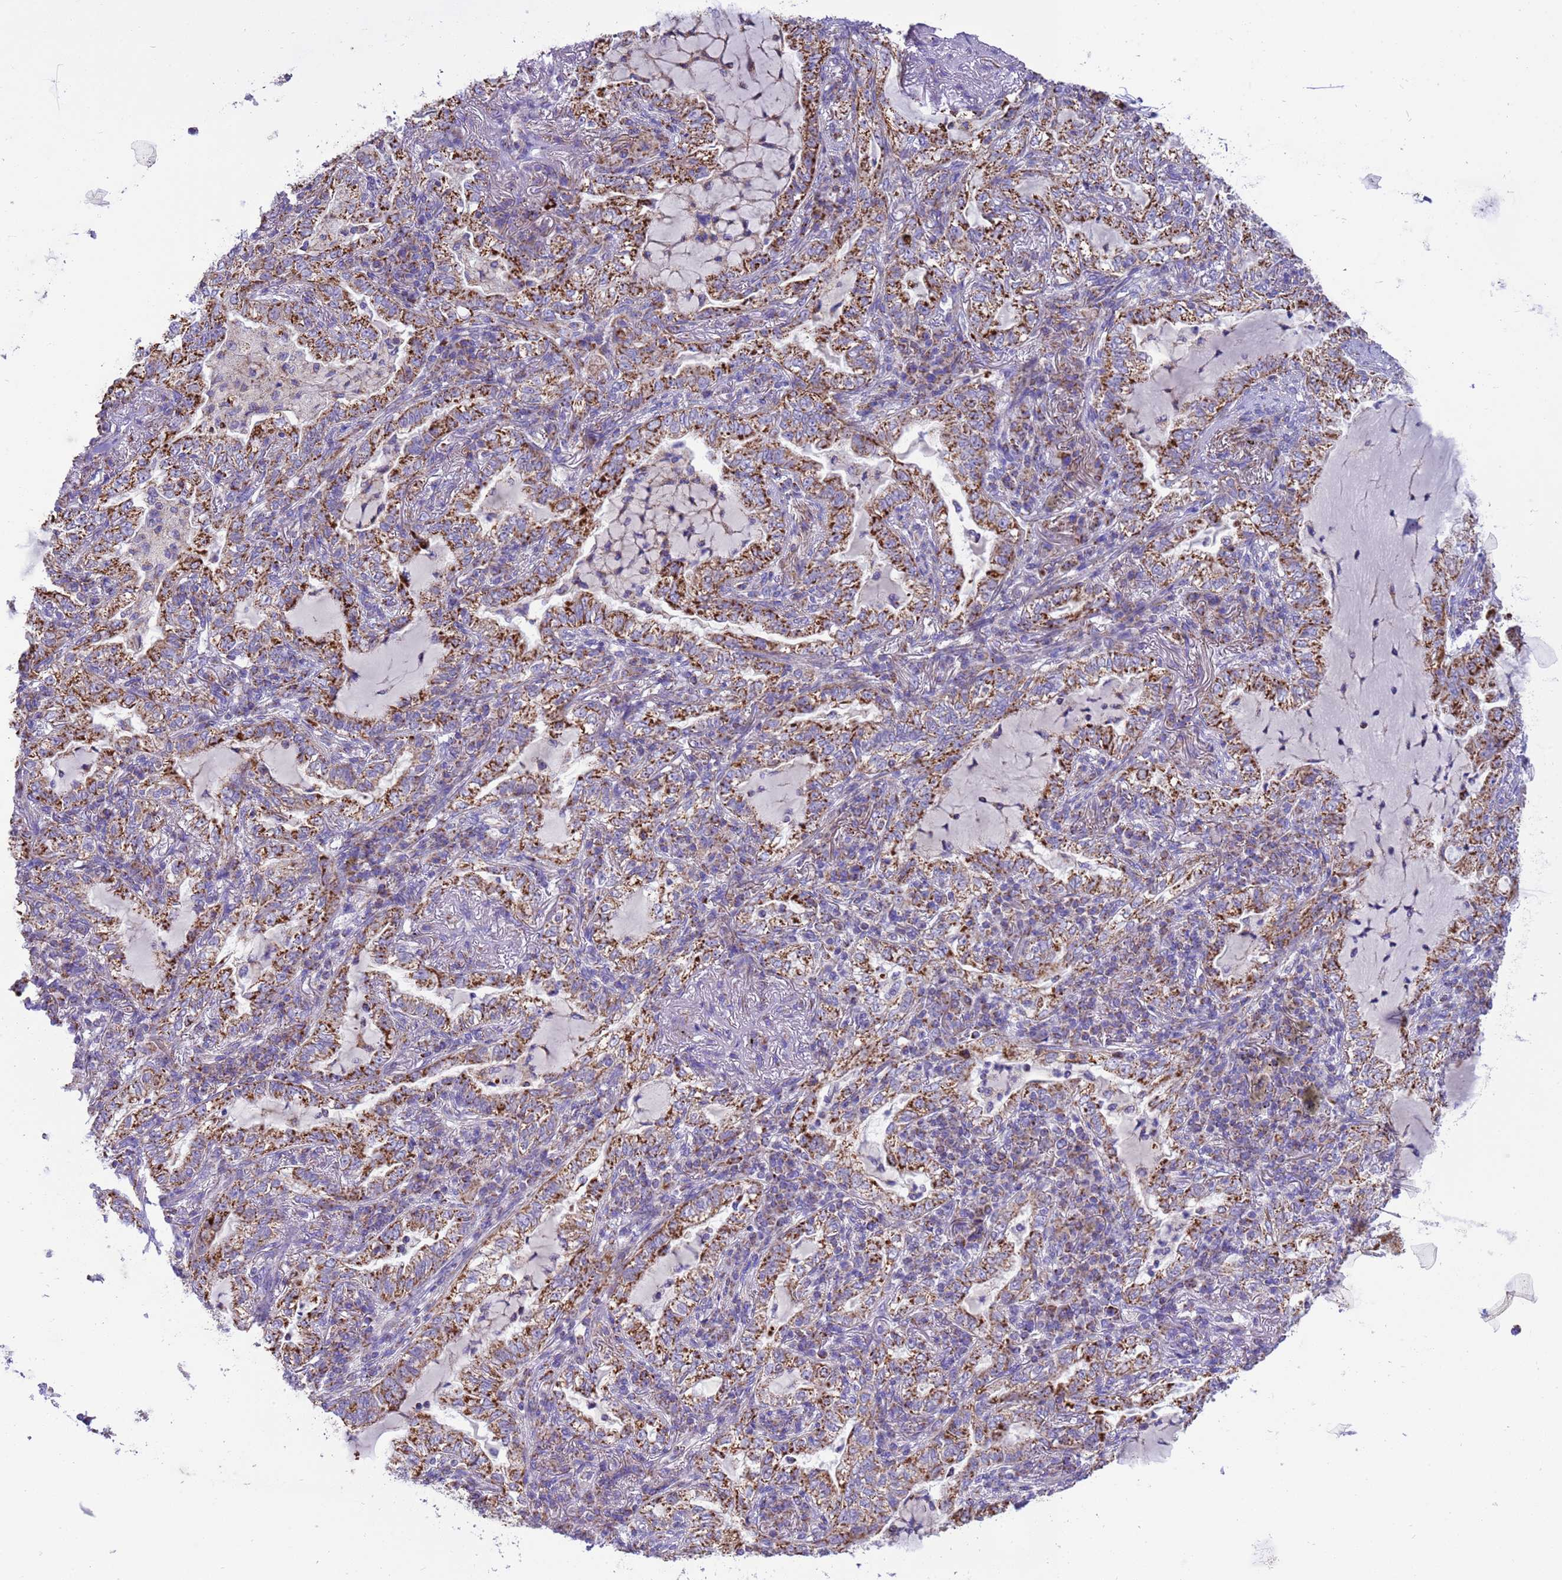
{"staining": {"intensity": "moderate", "quantity": ">75%", "location": "cytoplasmic/membranous"}, "tissue": "lung cancer", "cell_type": "Tumor cells", "image_type": "cancer", "snomed": [{"axis": "morphology", "description": "Adenocarcinoma, NOS"}, {"axis": "topography", "description": "Lung"}], "caption": "Moderate cytoplasmic/membranous protein positivity is identified in about >75% of tumor cells in lung cancer (adenocarcinoma). The protein is stained brown, and the nuclei are stained in blue (DAB IHC with brightfield microscopy, high magnification).", "gene": "RNF165", "patient": {"sex": "female", "age": 73}}